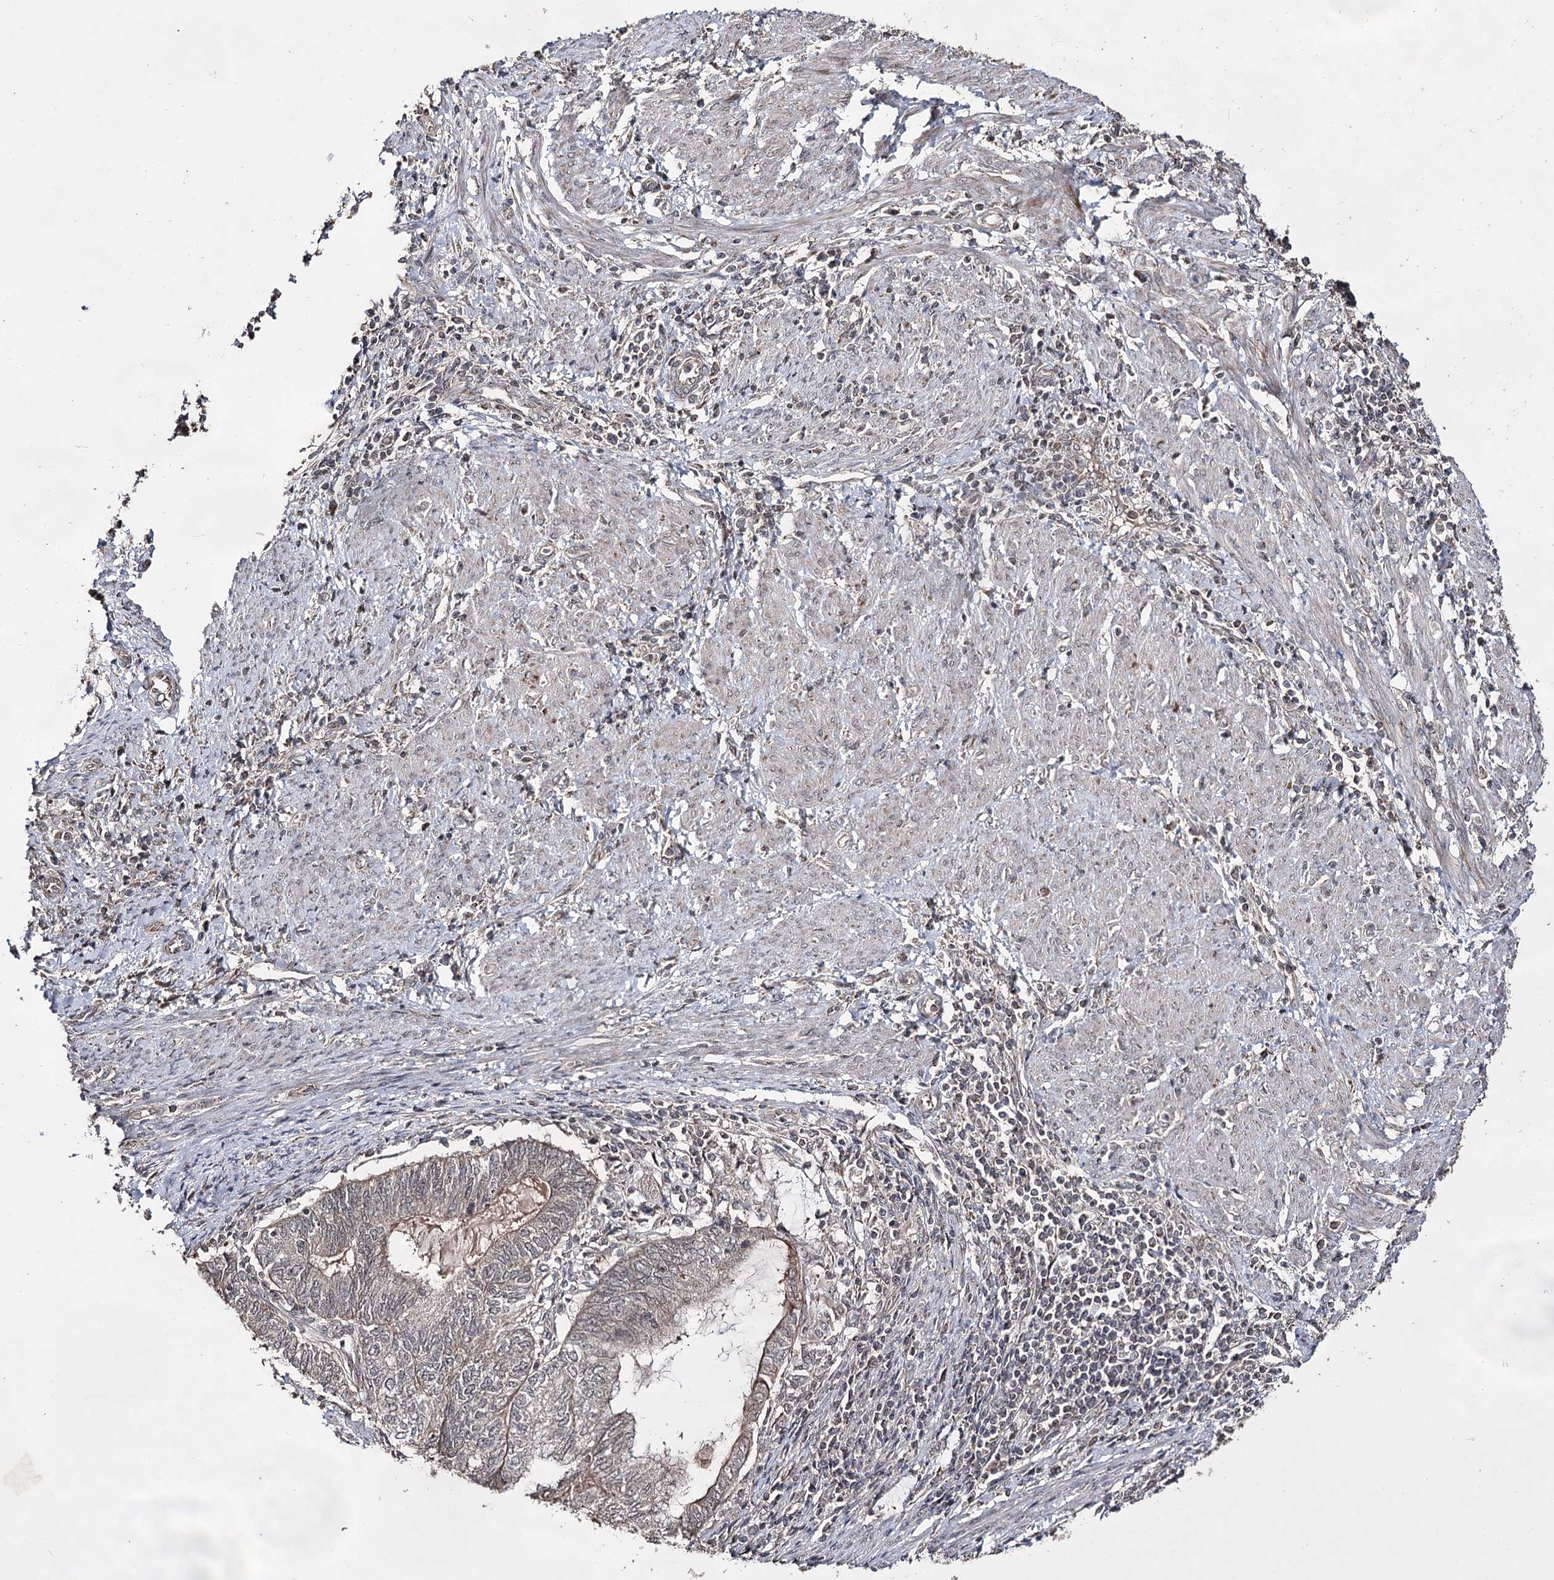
{"staining": {"intensity": "weak", "quantity": "25%-75%", "location": "cytoplasmic/membranous"}, "tissue": "endometrial cancer", "cell_type": "Tumor cells", "image_type": "cancer", "snomed": [{"axis": "morphology", "description": "Adenocarcinoma, NOS"}, {"axis": "topography", "description": "Uterus"}, {"axis": "topography", "description": "Endometrium"}], "caption": "Endometrial cancer (adenocarcinoma) tissue shows weak cytoplasmic/membranous positivity in approximately 25%-75% of tumor cells, visualized by immunohistochemistry.", "gene": "ACTR6", "patient": {"sex": "female", "age": 70}}